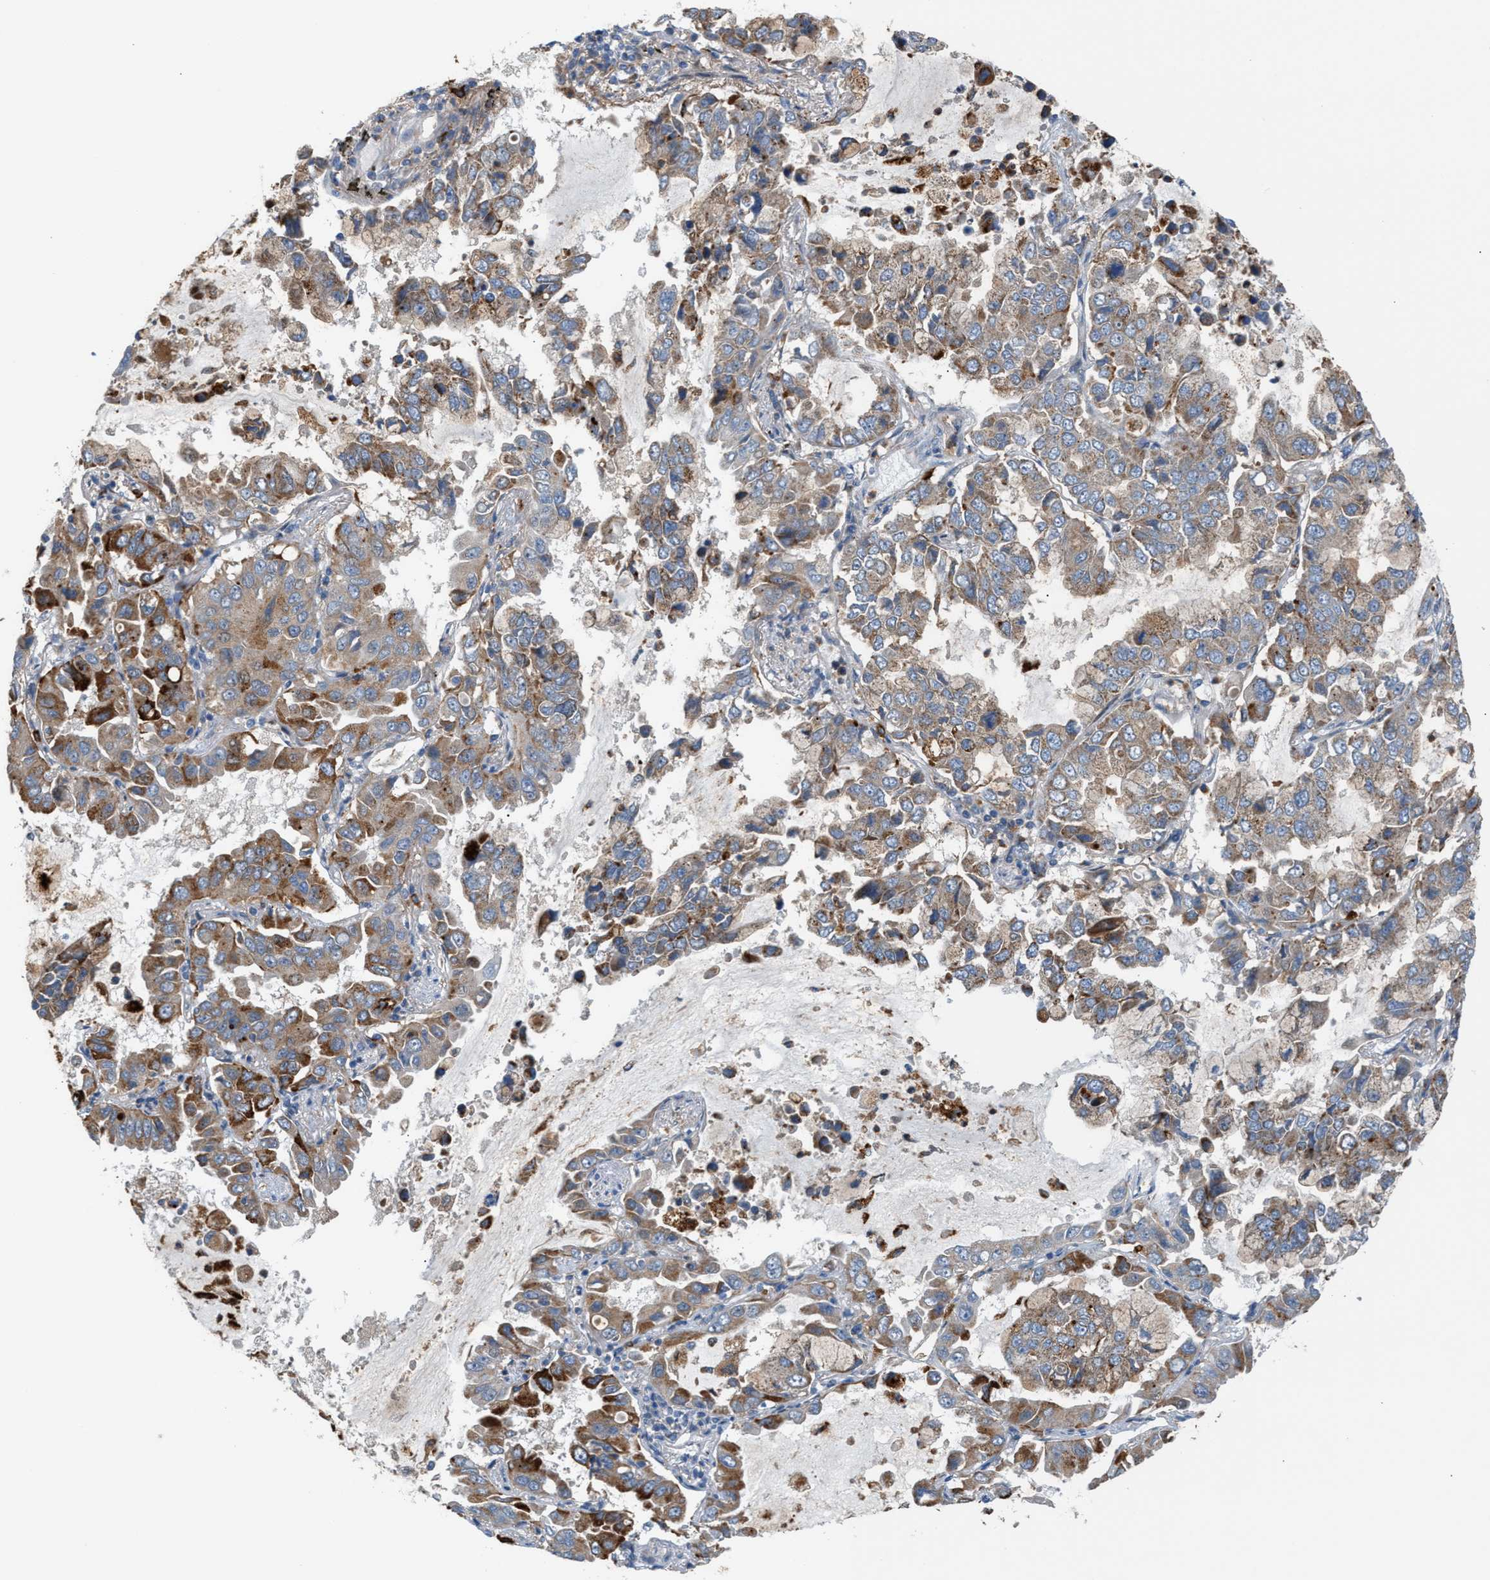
{"staining": {"intensity": "moderate", "quantity": "25%-75%", "location": "cytoplasmic/membranous"}, "tissue": "lung cancer", "cell_type": "Tumor cells", "image_type": "cancer", "snomed": [{"axis": "morphology", "description": "Adenocarcinoma, NOS"}, {"axis": "topography", "description": "Lung"}], "caption": "Lung cancer stained for a protein exhibits moderate cytoplasmic/membranous positivity in tumor cells.", "gene": "PDCL", "patient": {"sex": "male", "age": 64}}